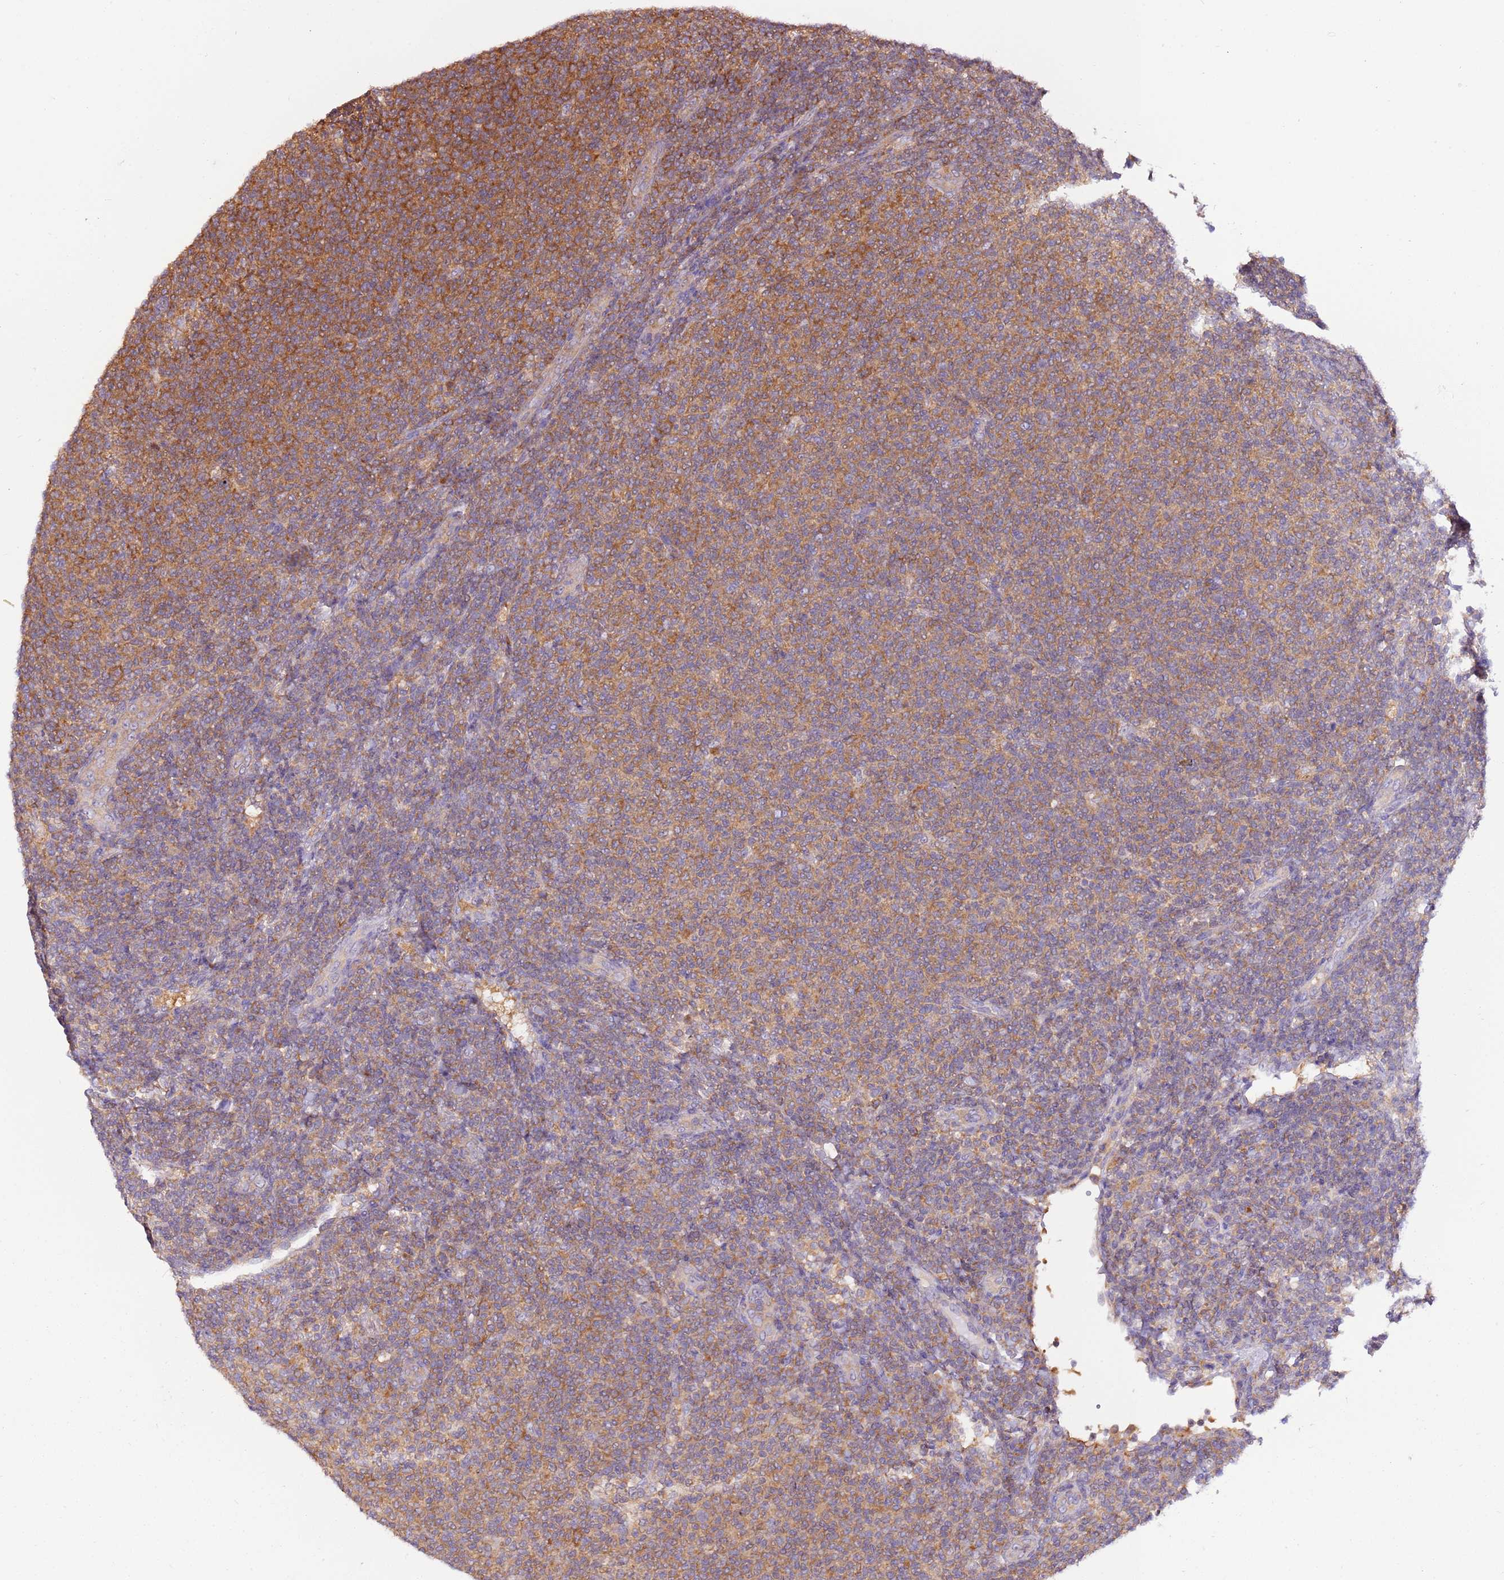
{"staining": {"intensity": "moderate", "quantity": "25%-75%", "location": "cytoplasmic/membranous"}, "tissue": "lymphoma", "cell_type": "Tumor cells", "image_type": "cancer", "snomed": [{"axis": "morphology", "description": "Malignant lymphoma, non-Hodgkin's type, Low grade"}, {"axis": "topography", "description": "Lymph node"}], "caption": "About 25%-75% of tumor cells in low-grade malignant lymphoma, non-Hodgkin's type demonstrate moderate cytoplasmic/membranous protein expression as visualized by brown immunohistochemical staining.", "gene": "STIP1", "patient": {"sex": "male", "age": 66}}